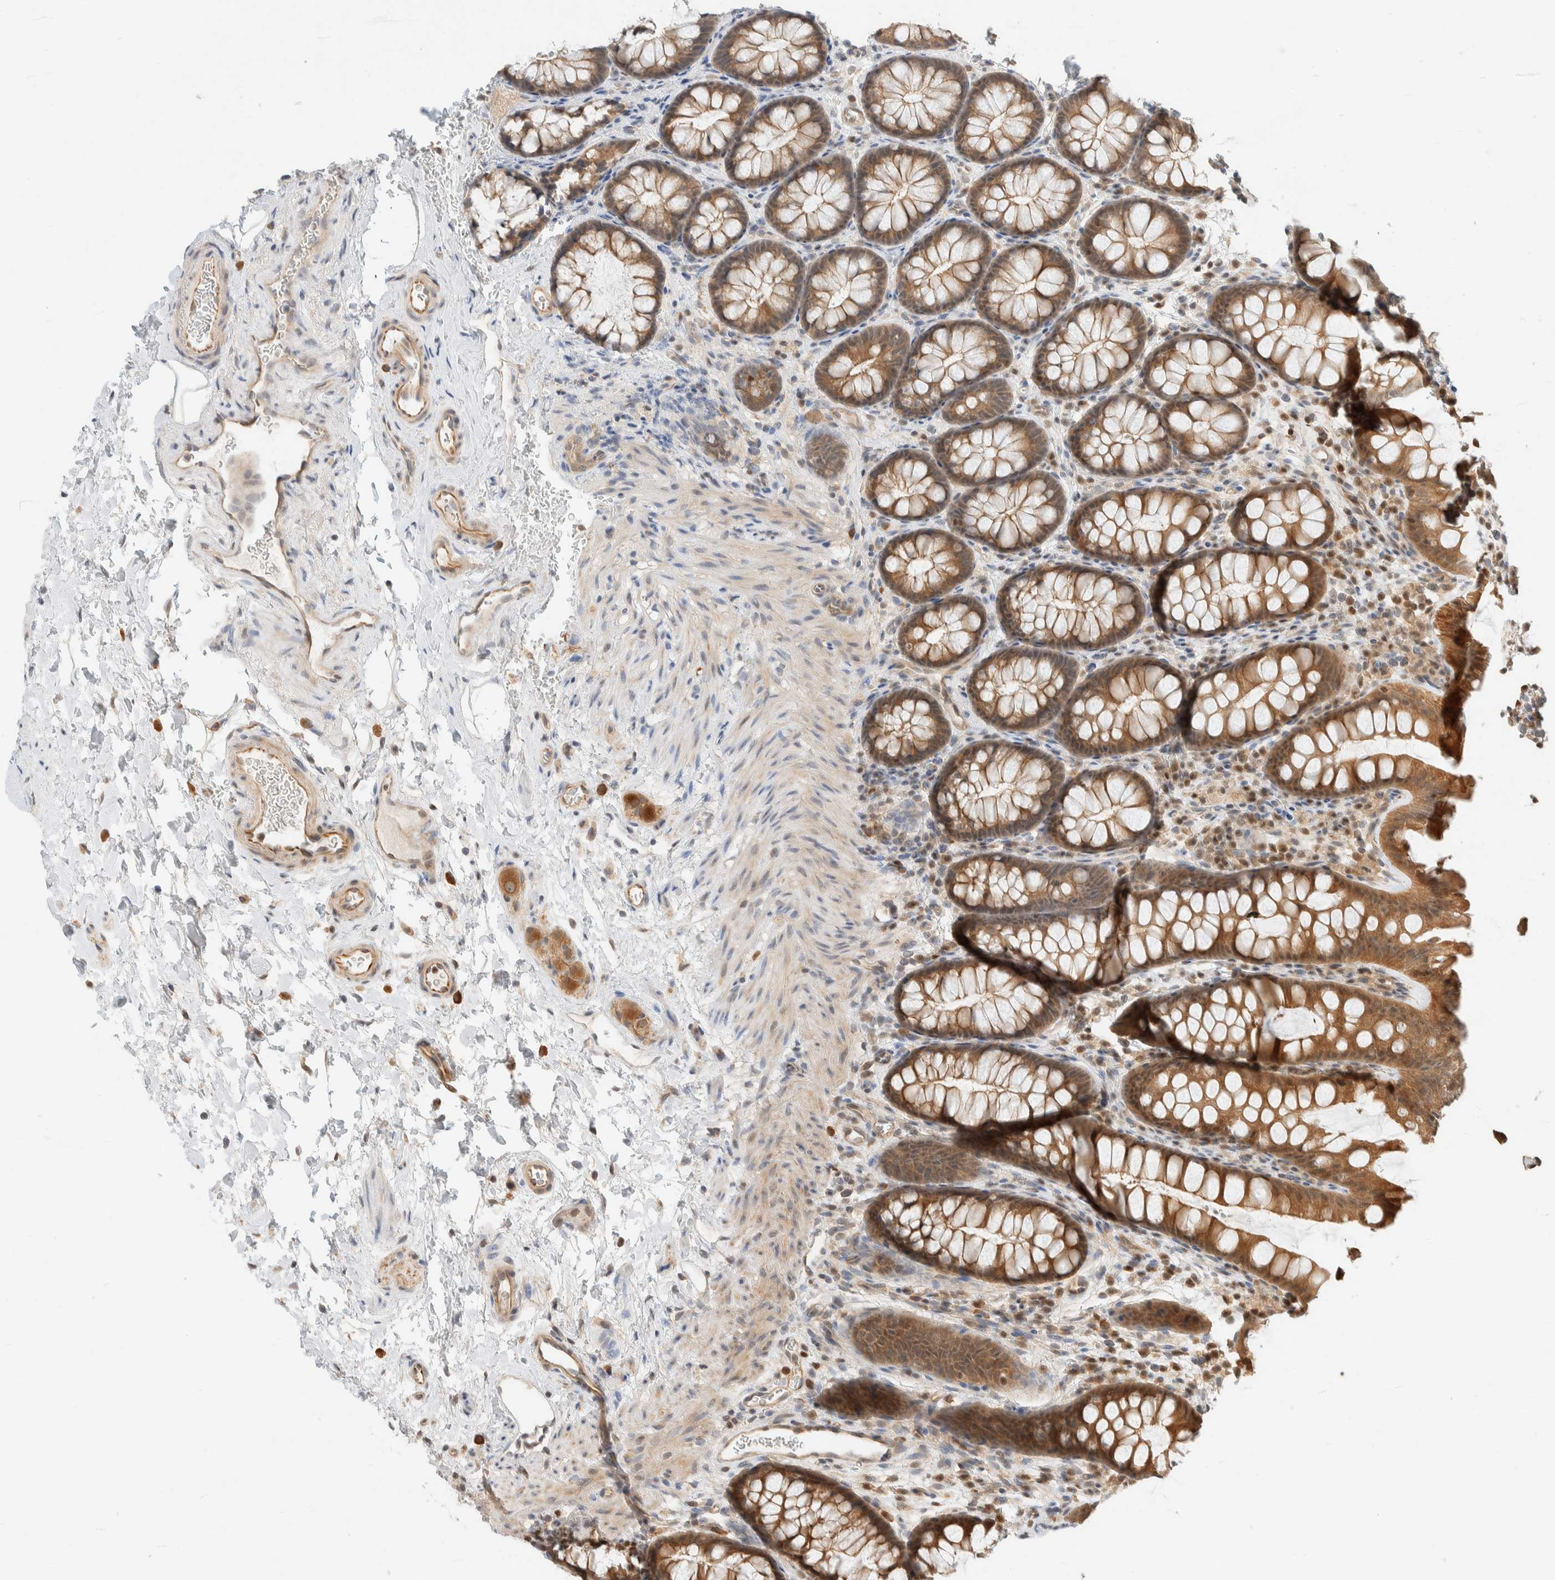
{"staining": {"intensity": "weak", "quantity": "25%-75%", "location": "cytoplasmic/membranous"}, "tissue": "colon", "cell_type": "Endothelial cells", "image_type": "normal", "snomed": [{"axis": "morphology", "description": "Normal tissue, NOS"}, {"axis": "topography", "description": "Colon"}], "caption": "An immunohistochemistry image of unremarkable tissue is shown. Protein staining in brown shows weak cytoplasmic/membranous positivity in colon within endothelial cells.", "gene": "C8orf76", "patient": {"sex": "female", "age": 62}}